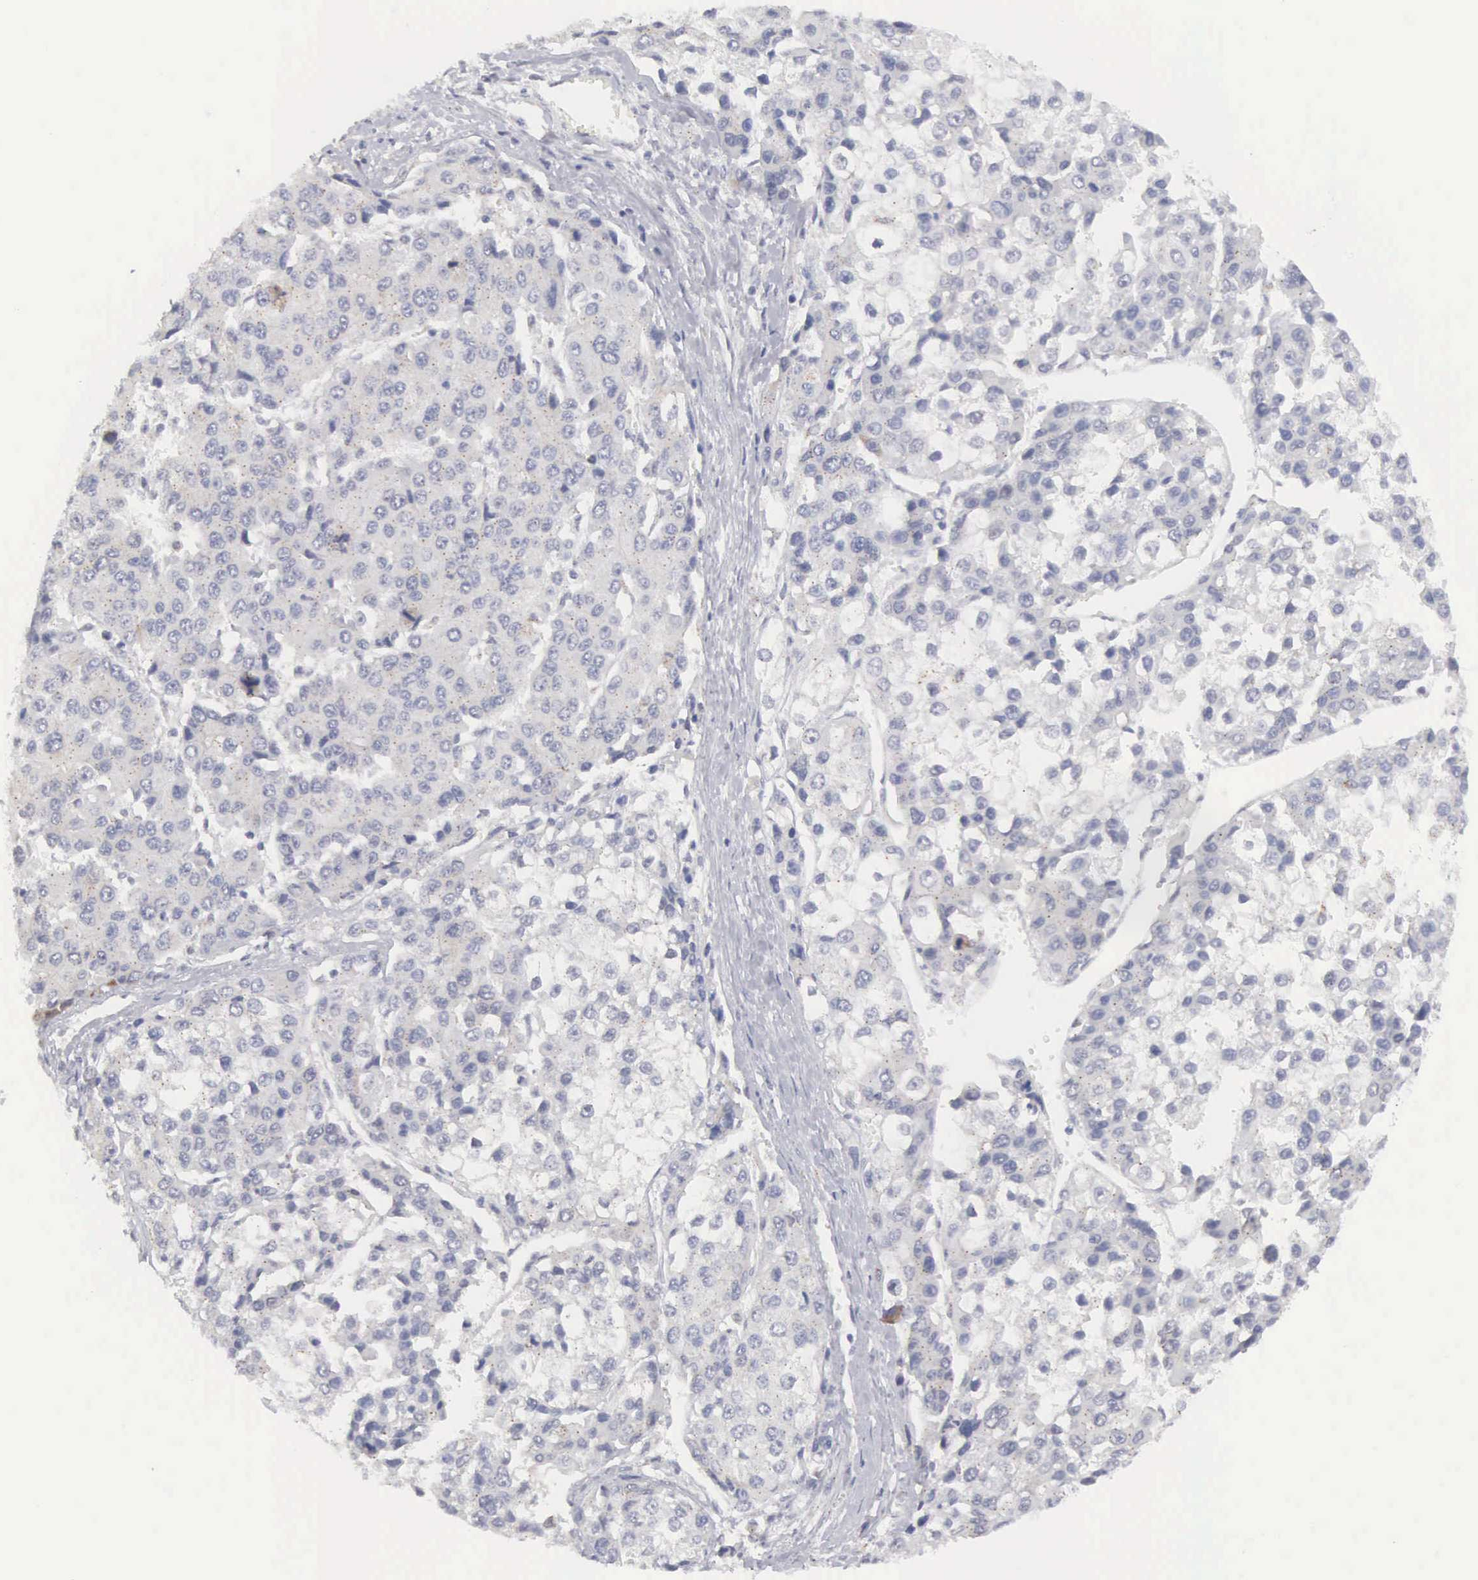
{"staining": {"intensity": "negative", "quantity": "none", "location": "none"}, "tissue": "liver cancer", "cell_type": "Tumor cells", "image_type": "cancer", "snomed": [{"axis": "morphology", "description": "Carcinoma, Hepatocellular, NOS"}, {"axis": "topography", "description": "Liver"}], "caption": "Liver hepatocellular carcinoma stained for a protein using IHC reveals no positivity tumor cells.", "gene": "MNAT1", "patient": {"sex": "female", "age": 66}}